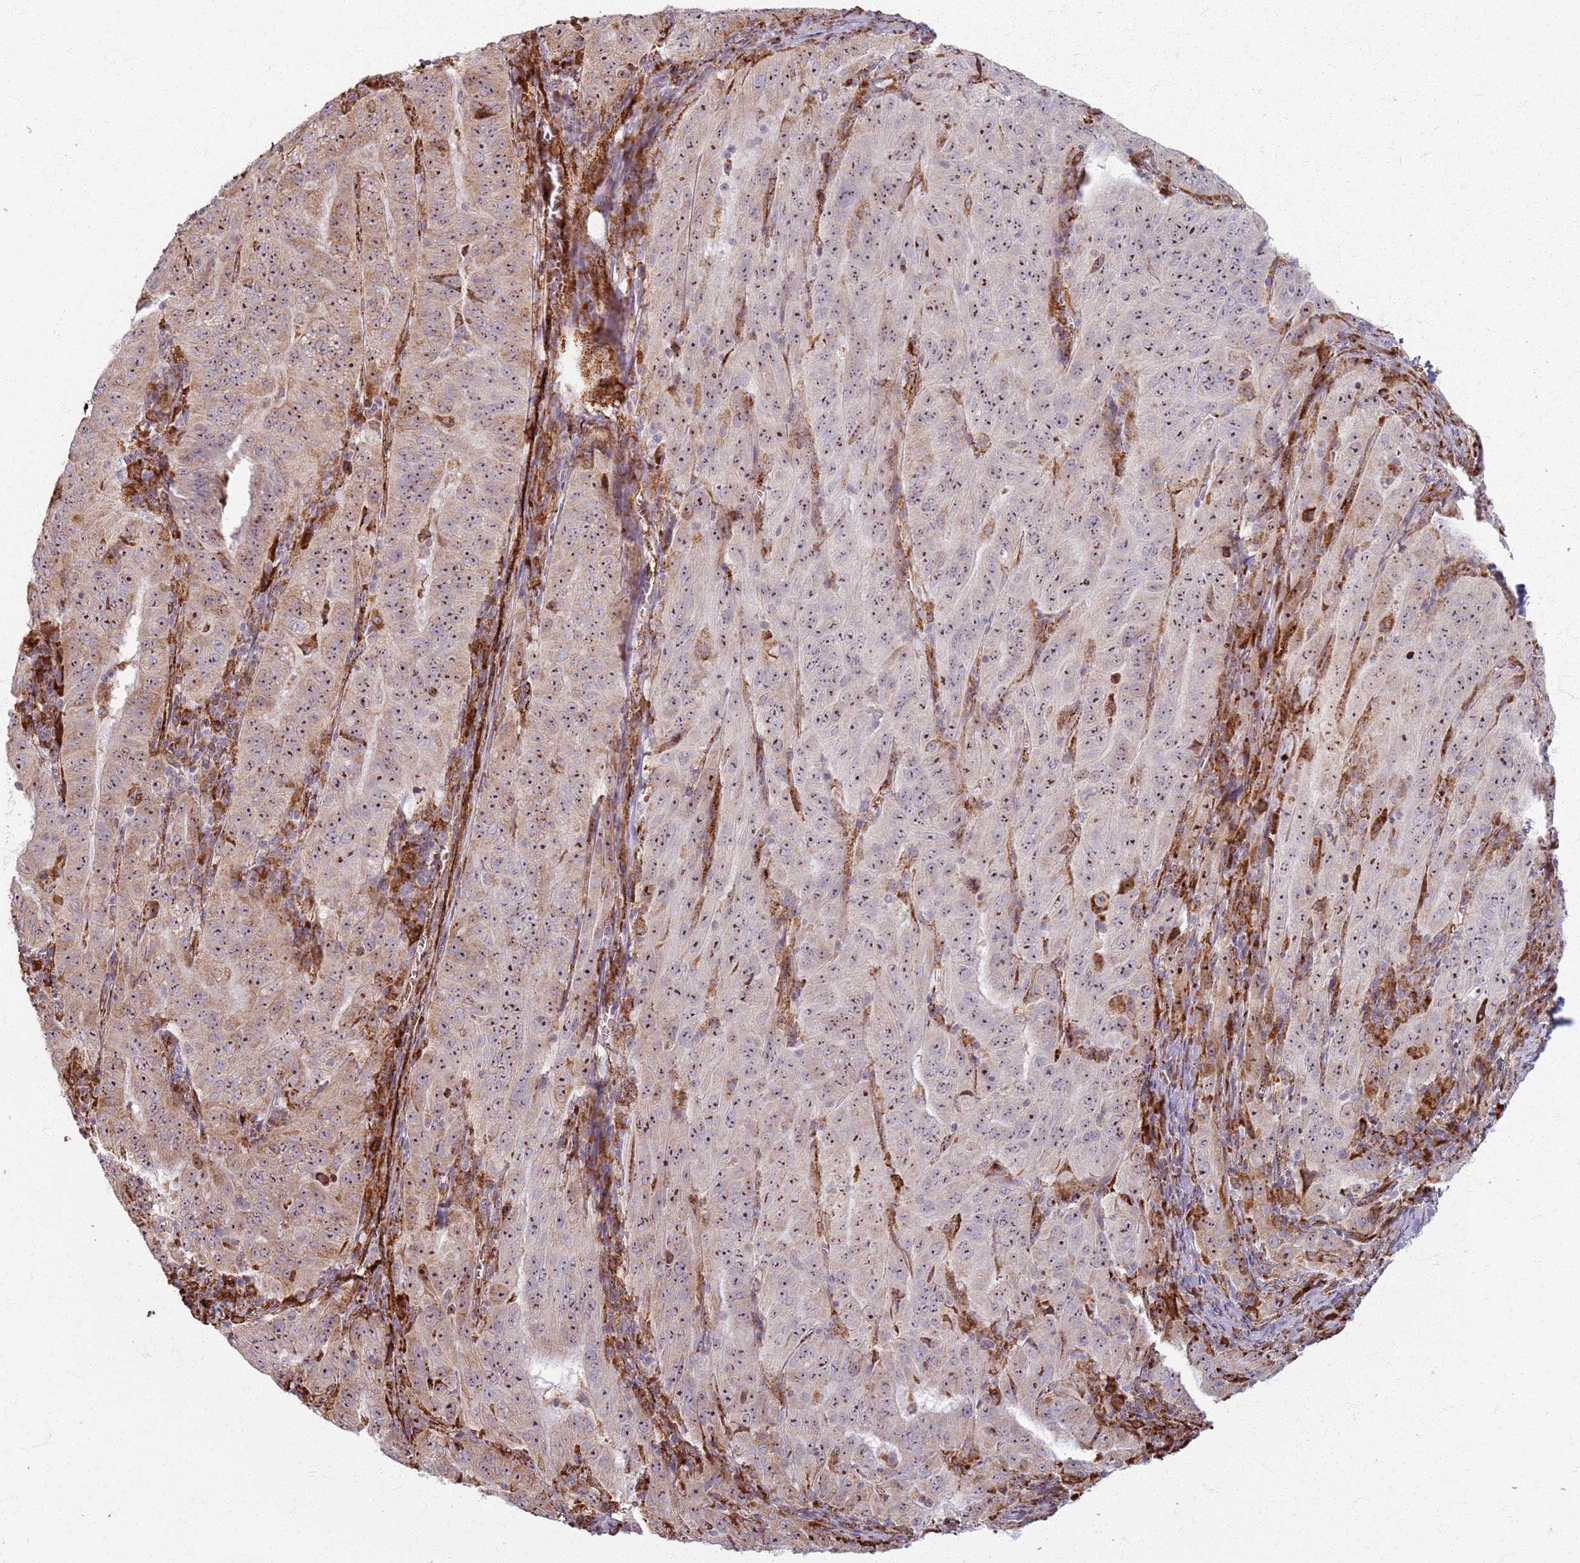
{"staining": {"intensity": "moderate", "quantity": ">75%", "location": "cytoplasmic/membranous,nuclear"}, "tissue": "pancreatic cancer", "cell_type": "Tumor cells", "image_type": "cancer", "snomed": [{"axis": "morphology", "description": "Adenocarcinoma, NOS"}, {"axis": "topography", "description": "Pancreas"}], "caption": "A photomicrograph of pancreatic cancer (adenocarcinoma) stained for a protein displays moderate cytoplasmic/membranous and nuclear brown staining in tumor cells. (Stains: DAB (3,3'-diaminobenzidine) in brown, nuclei in blue, Microscopy: brightfield microscopy at high magnification).", "gene": "KRI1", "patient": {"sex": "male", "age": 63}}